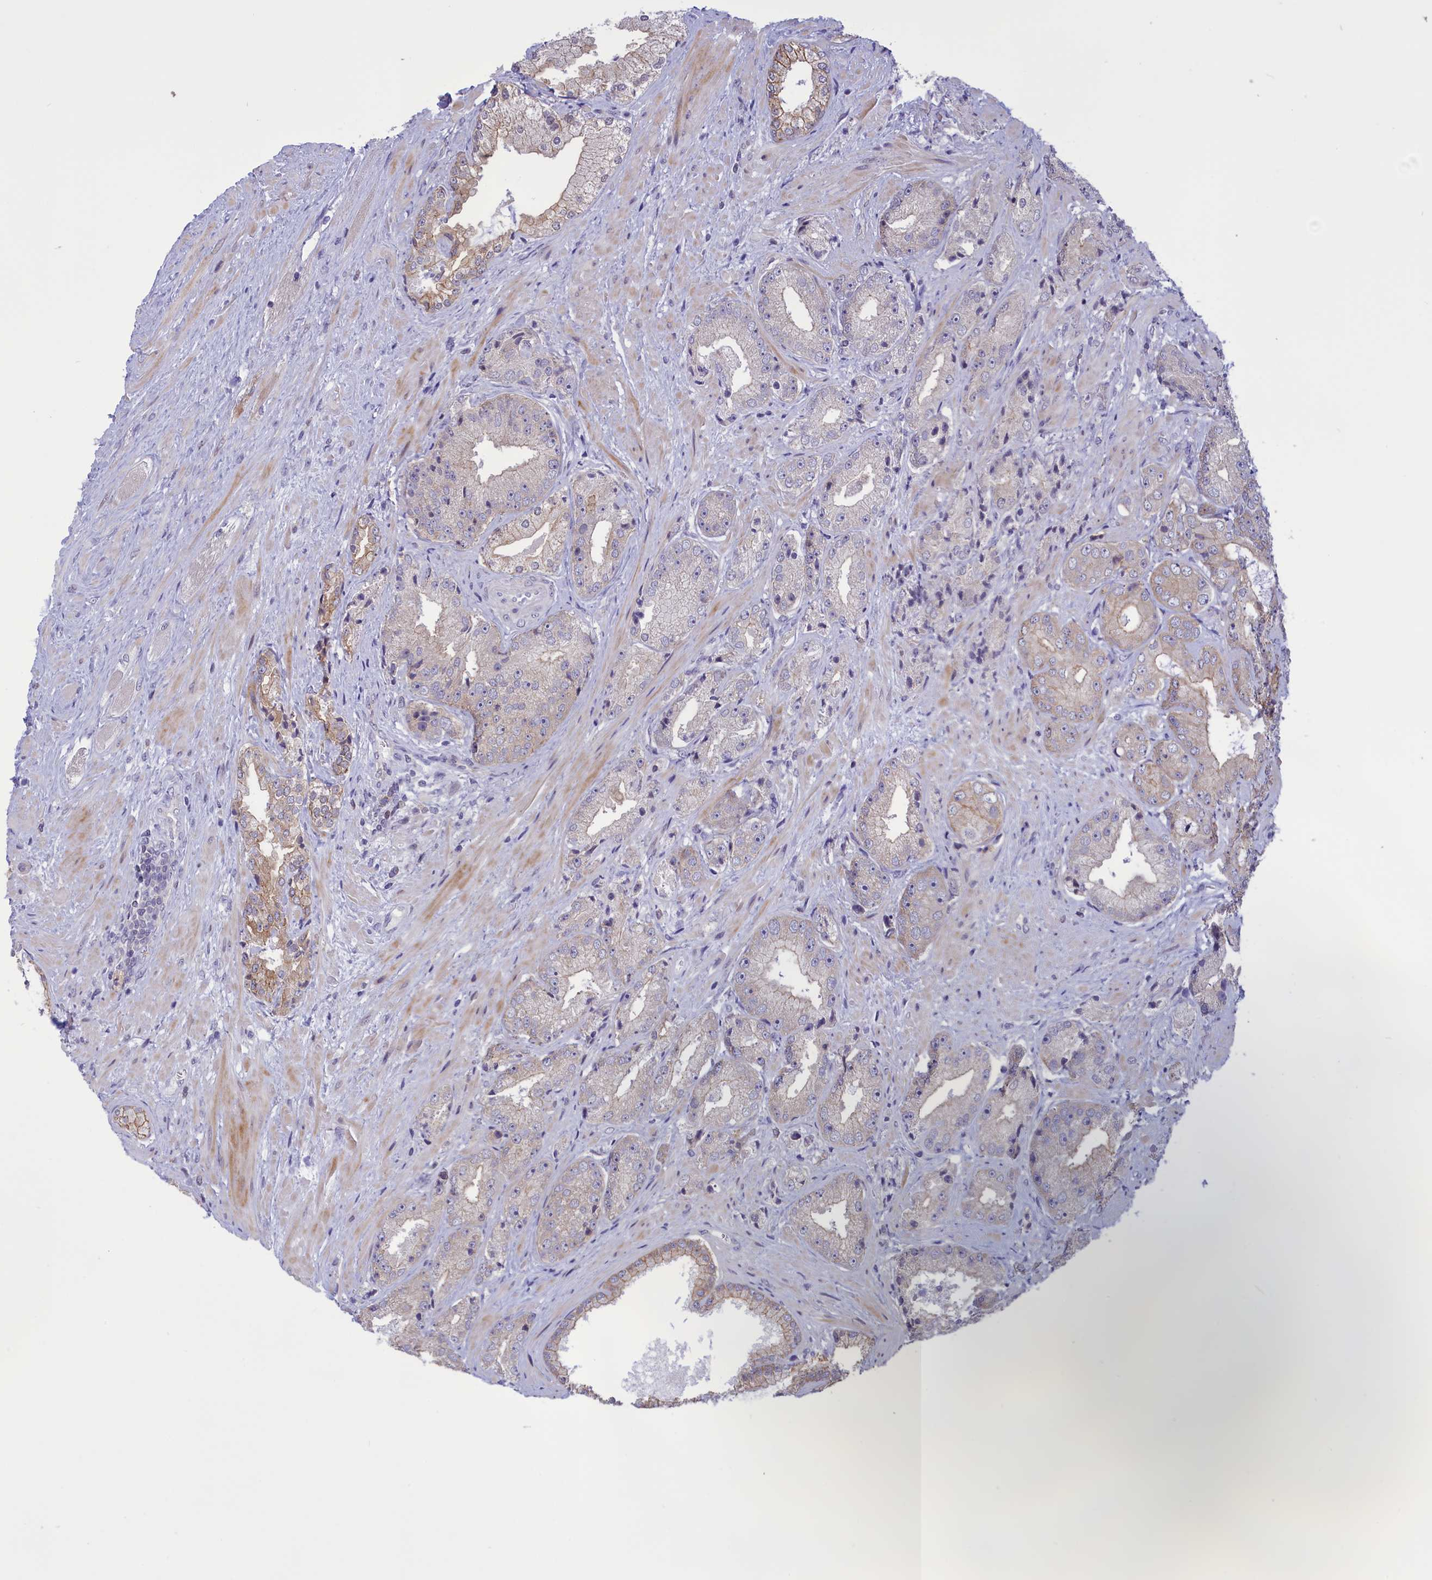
{"staining": {"intensity": "weak", "quantity": "<25%", "location": "cytoplasmic/membranous"}, "tissue": "prostate cancer", "cell_type": "Tumor cells", "image_type": "cancer", "snomed": [{"axis": "morphology", "description": "Adenocarcinoma, High grade"}, {"axis": "topography", "description": "Prostate"}], "caption": "Prostate high-grade adenocarcinoma stained for a protein using immunohistochemistry (IHC) displays no positivity tumor cells.", "gene": "CORO2A", "patient": {"sex": "male", "age": 71}}